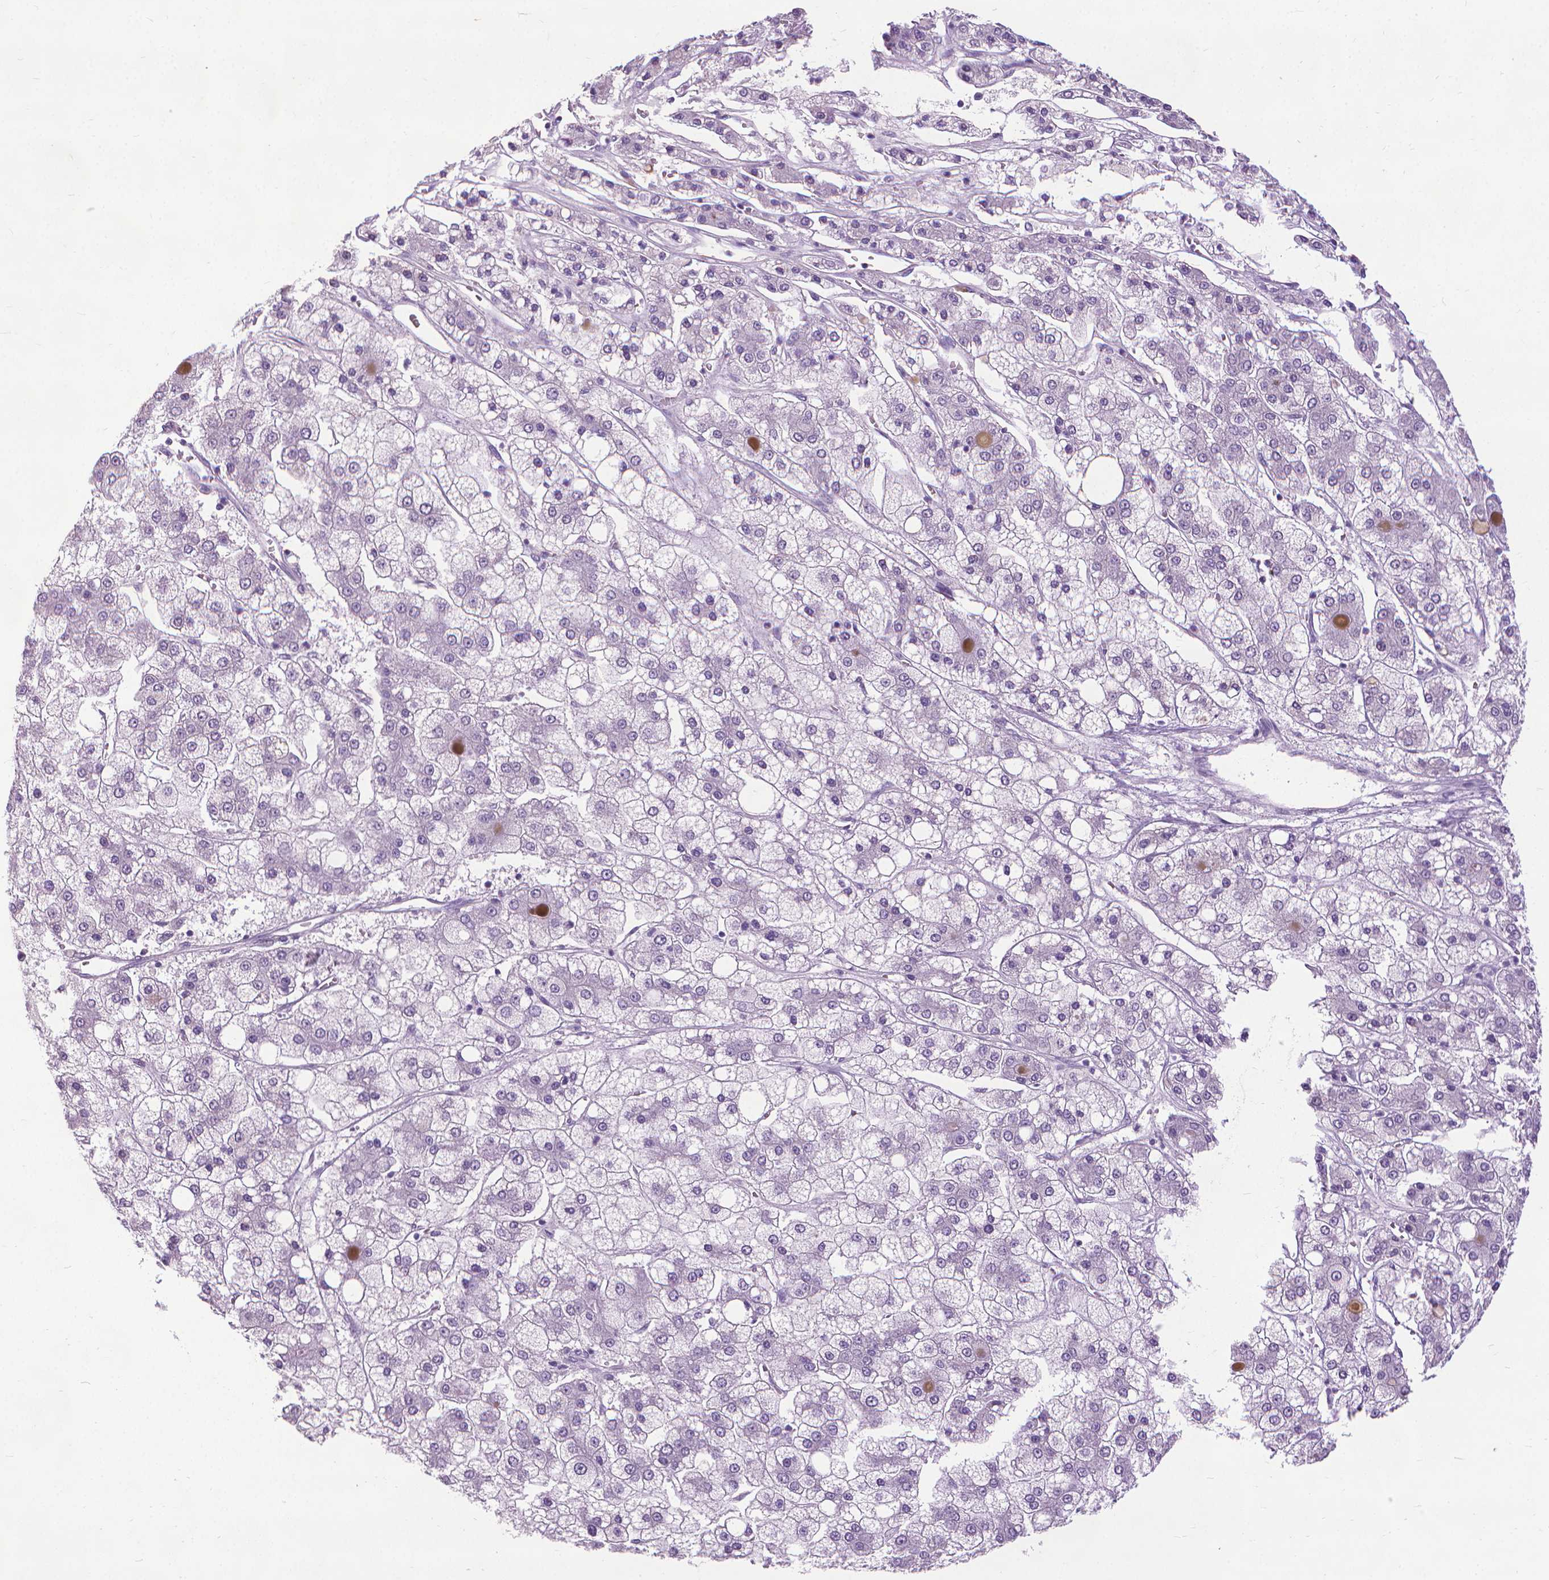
{"staining": {"intensity": "negative", "quantity": "none", "location": "none"}, "tissue": "liver cancer", "cell_type": "Tumor cells", "image_type": "cancer", "snomed": [{"axis": "morphology", "description": "Carcinoma, Hepatocellular, NOS"}, {"axis": "topography", "description": "Liver"}], "caption": "Human hepatocellular carcinoma (liver) stained for a protein using IHC demonstrates no positivity in tumor cells.", "gene": "KRT5", "patient": {"sex": "male", "age": 73}}